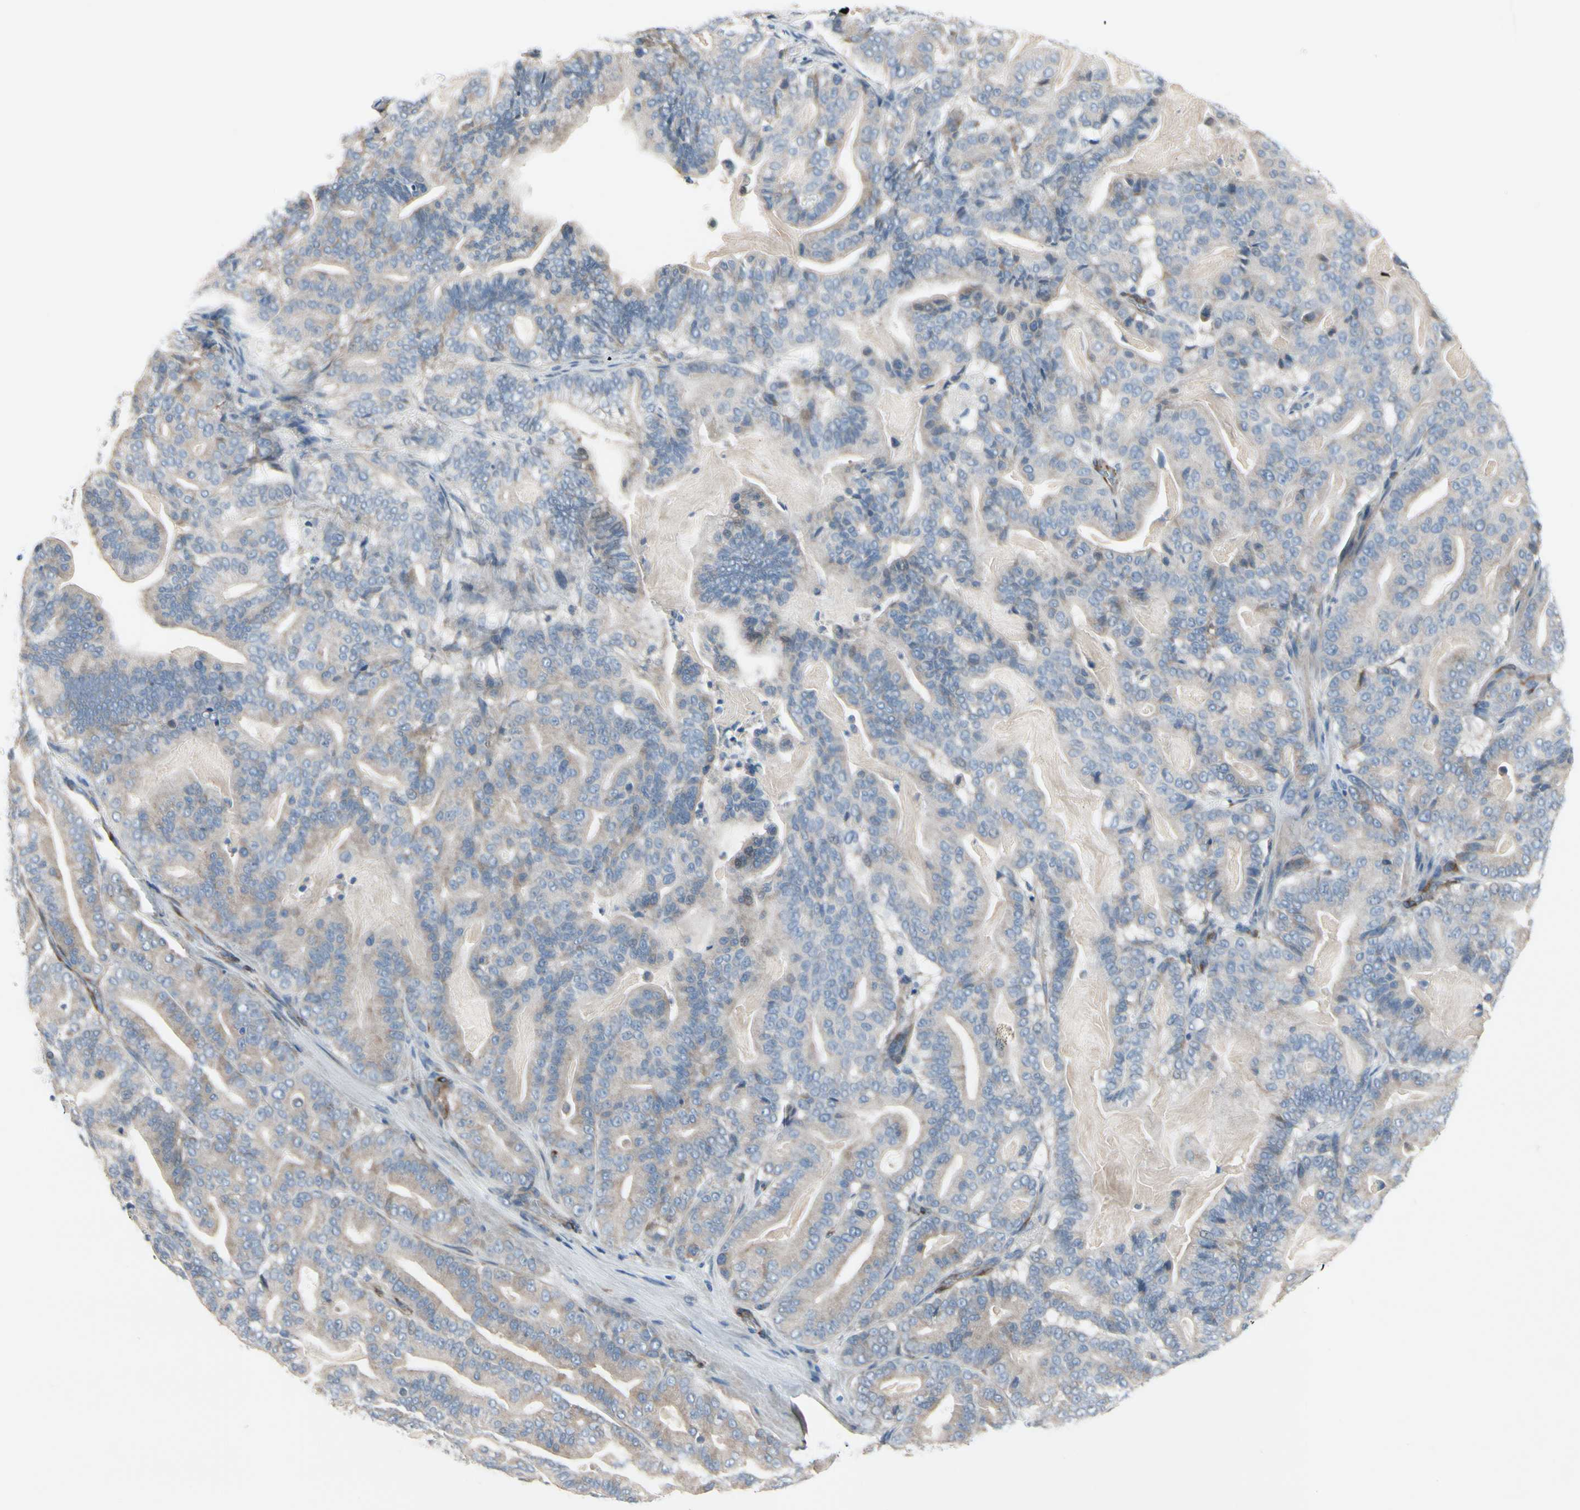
{"staining": {"intensity": "weak", "quantity": "25%-75%", "location": "cytoplasmic/membranous"}, "tissue": "pancreatic cancer", "cell_type": "Tumor cells", "image_type": "cancer", "snomed": [{"axis": "morphology", "description": "Adenocarcinoma, NOS"}, {"axis": "topography", "description": "Pancreas"}], "caption": "Weak cytoplasmic/membranous staining is seen in approximately 25%-75% of tumor cells in adenocarcinoma (pancreatic).", "gene": "MAP2", "patient": {"sex": "male", "age": 63}}